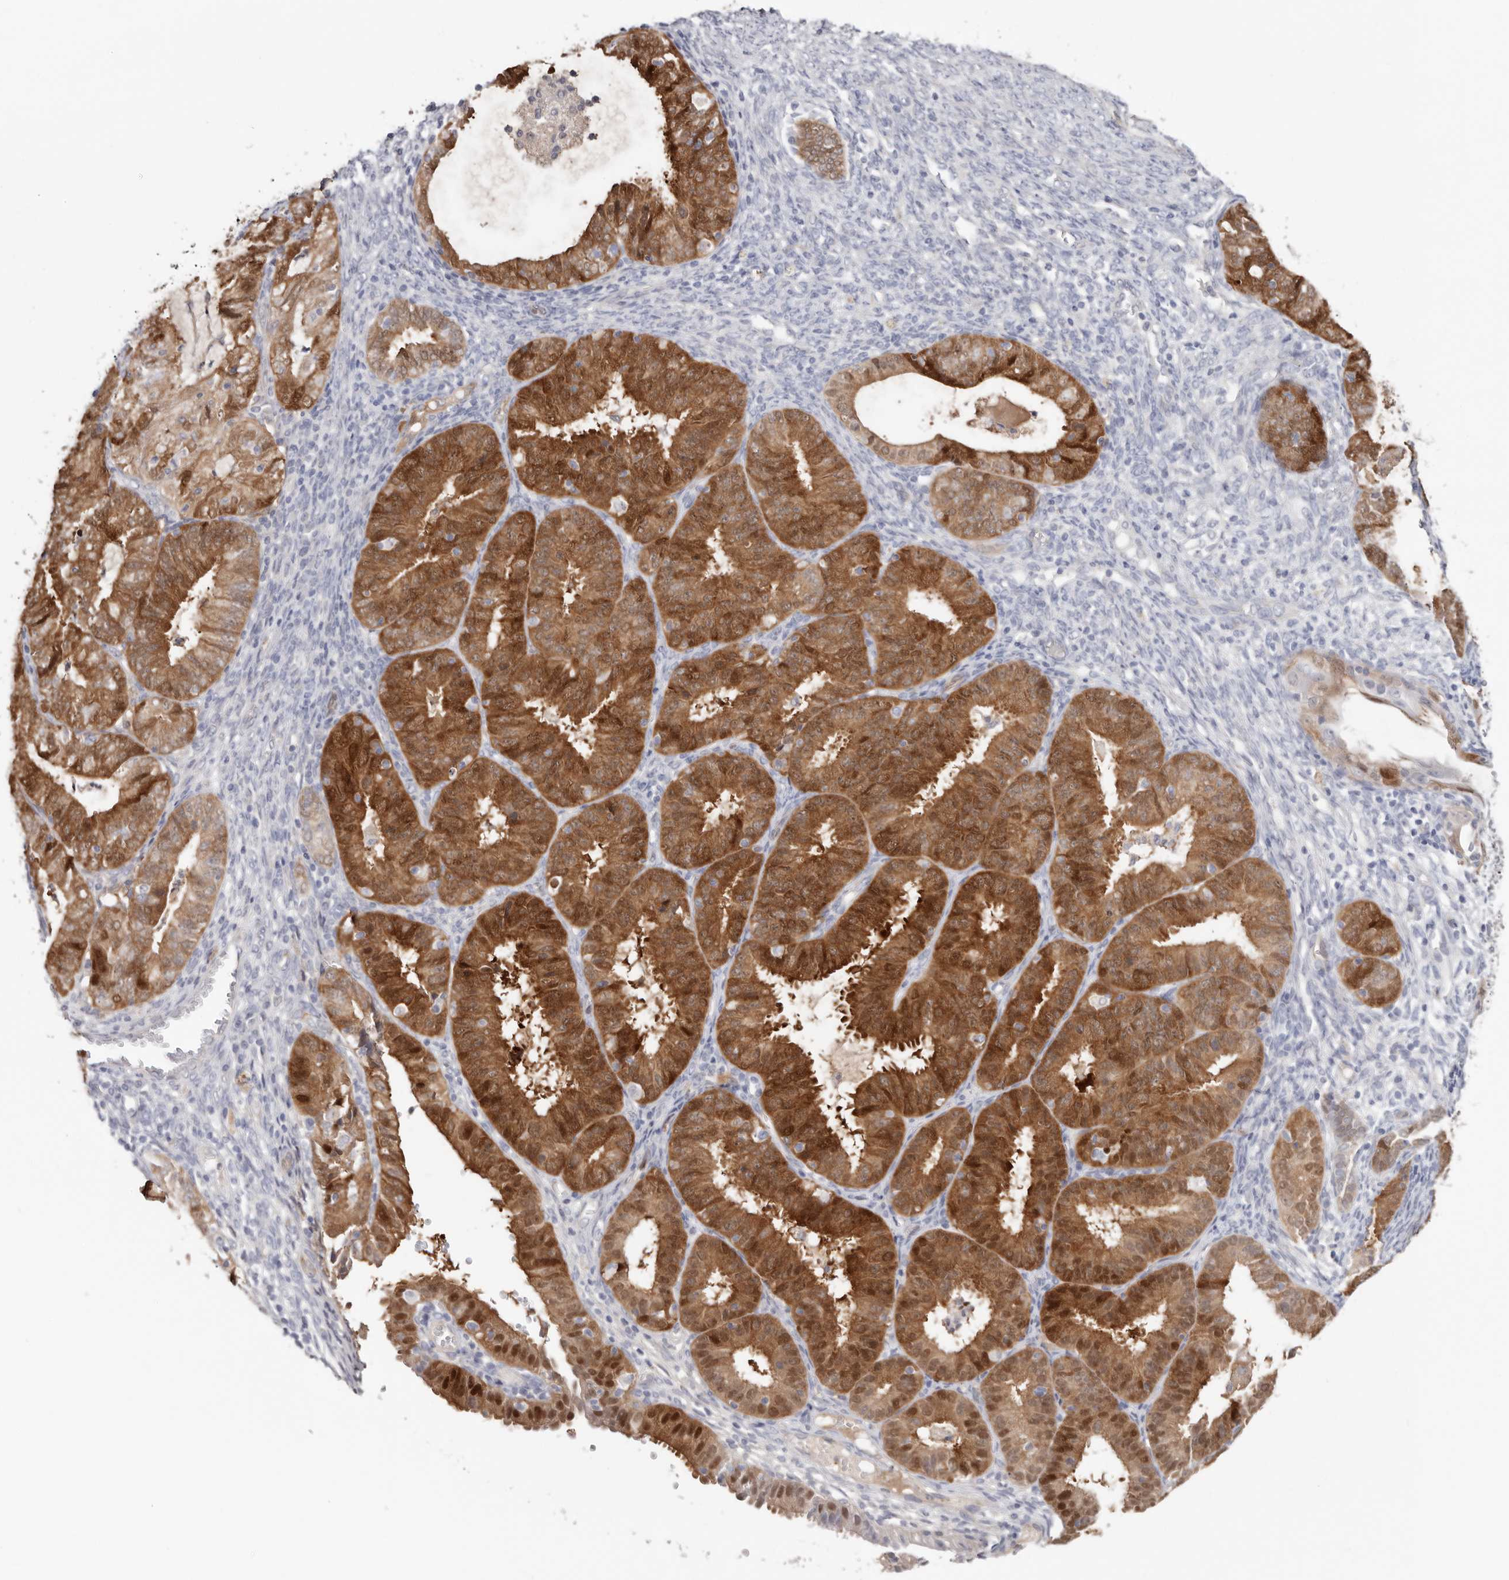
{"staining": {"intensity": "strong", "quantity": "25%-75%", "location": "cytoplasmic/membranous,nuclear"}, "tissue": "endometrial cancer", "cell_type": "Tumor cells", "image_type": "cancer", "snomed": [{"axis": "morphology", "description": "Adenocarcinoma, NOS"}, {"axis": "topography", "description": "Endometrium"}], "caption": "Immunohistochemistry (DAB) staining of human endometrial adenocarcinoma reveals strong cytoplasmic/membranous and nuclear protein positivity in approximately 25%-75% of tumor cells.", "gene": "PKDCC", "patient": {"sex": "female", "age": 51}}